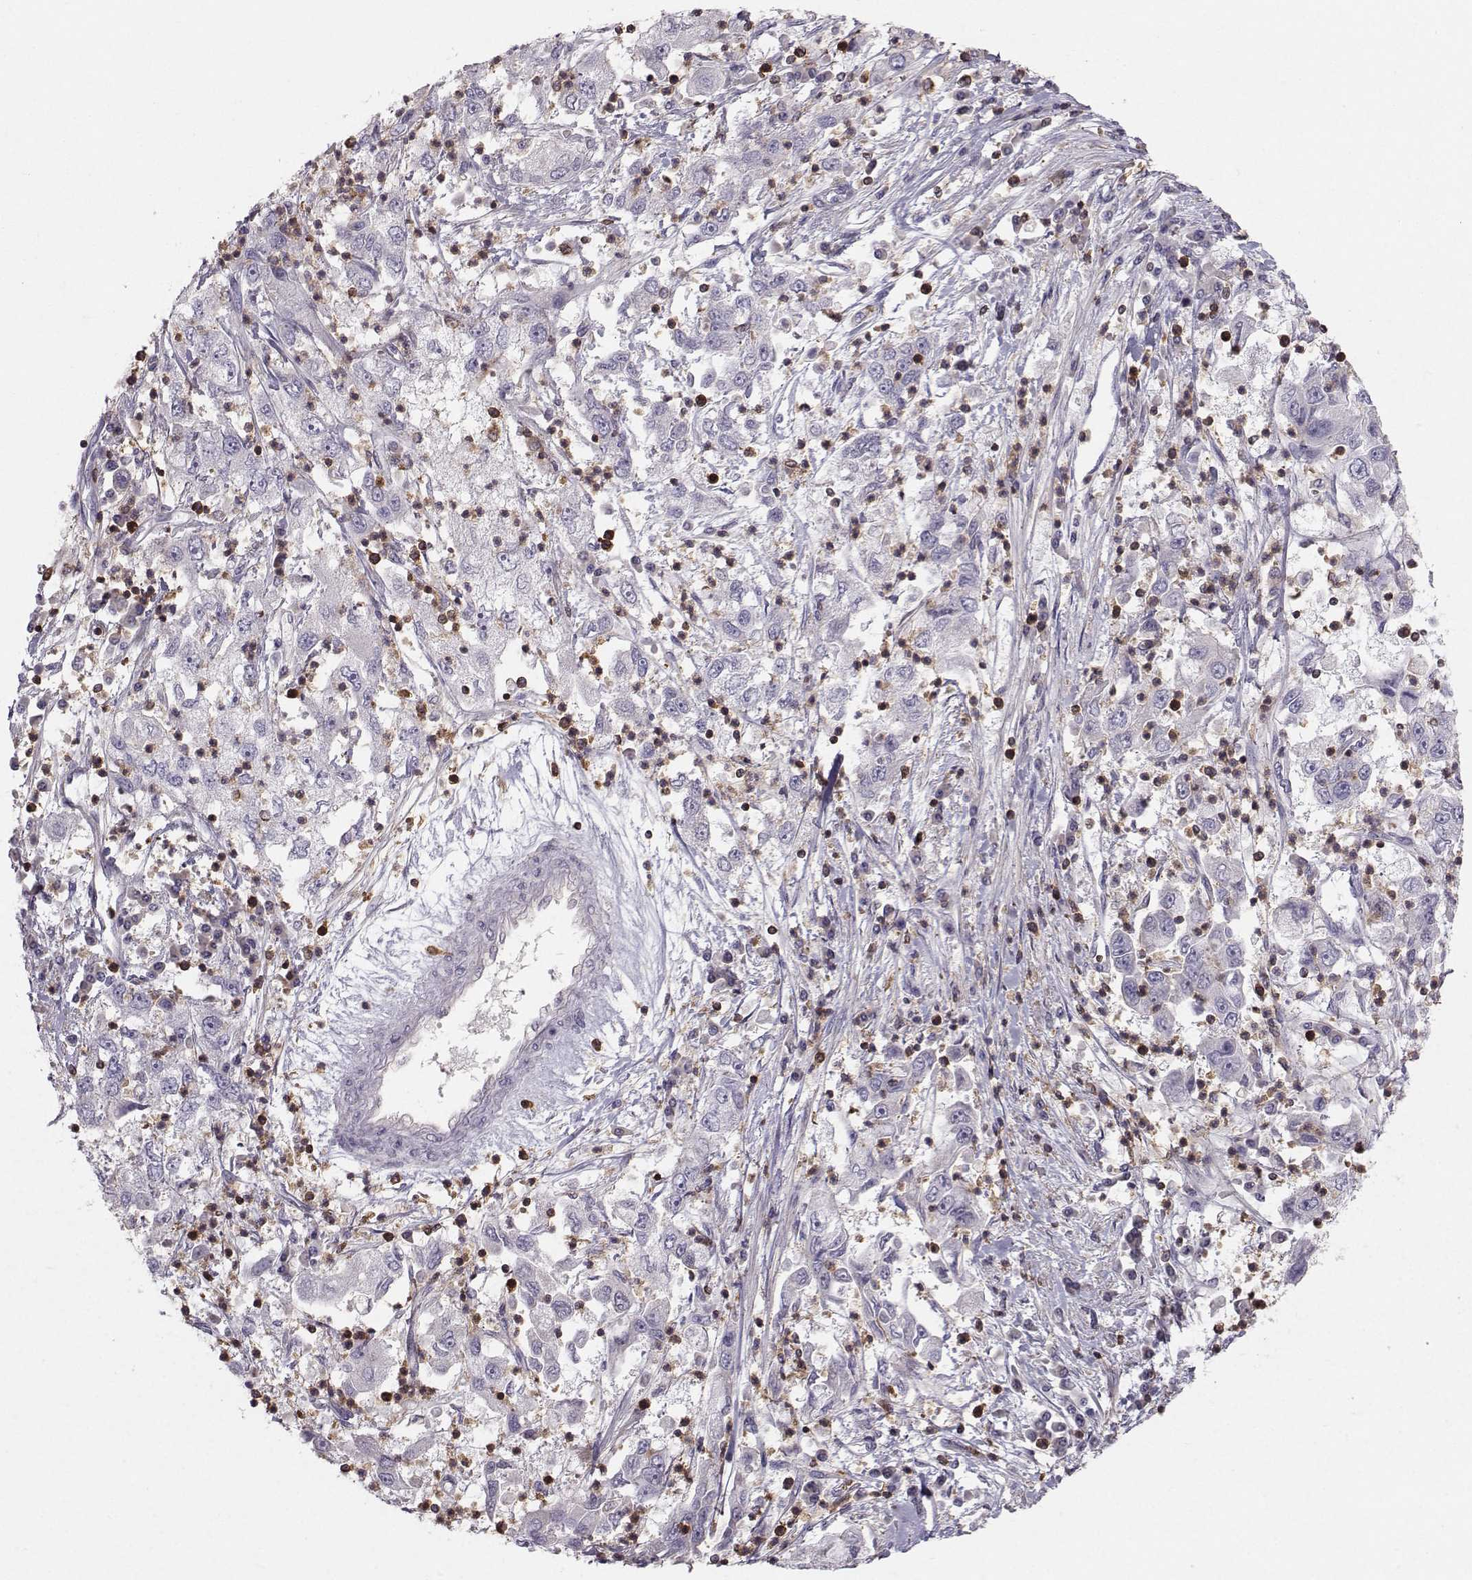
{"staining": {"intensity": "negative", "quantity": "none", "location": "none"}, "tissue": "cervical cancer", "cell_type": "Tumor cells", "image_type": "cancer", "snomed": [{"axis": "morphology", "description": "Squamous cell carcinoma, NOS"}, {"axis": "topography", "description": "Cervix"}], "caption": "This is an IHC photomicrograph of human cervical cancer. There is no expression in tumor cells.", "gene": "ZBTB32", "patient": {"sex": "female", "age": 36}}